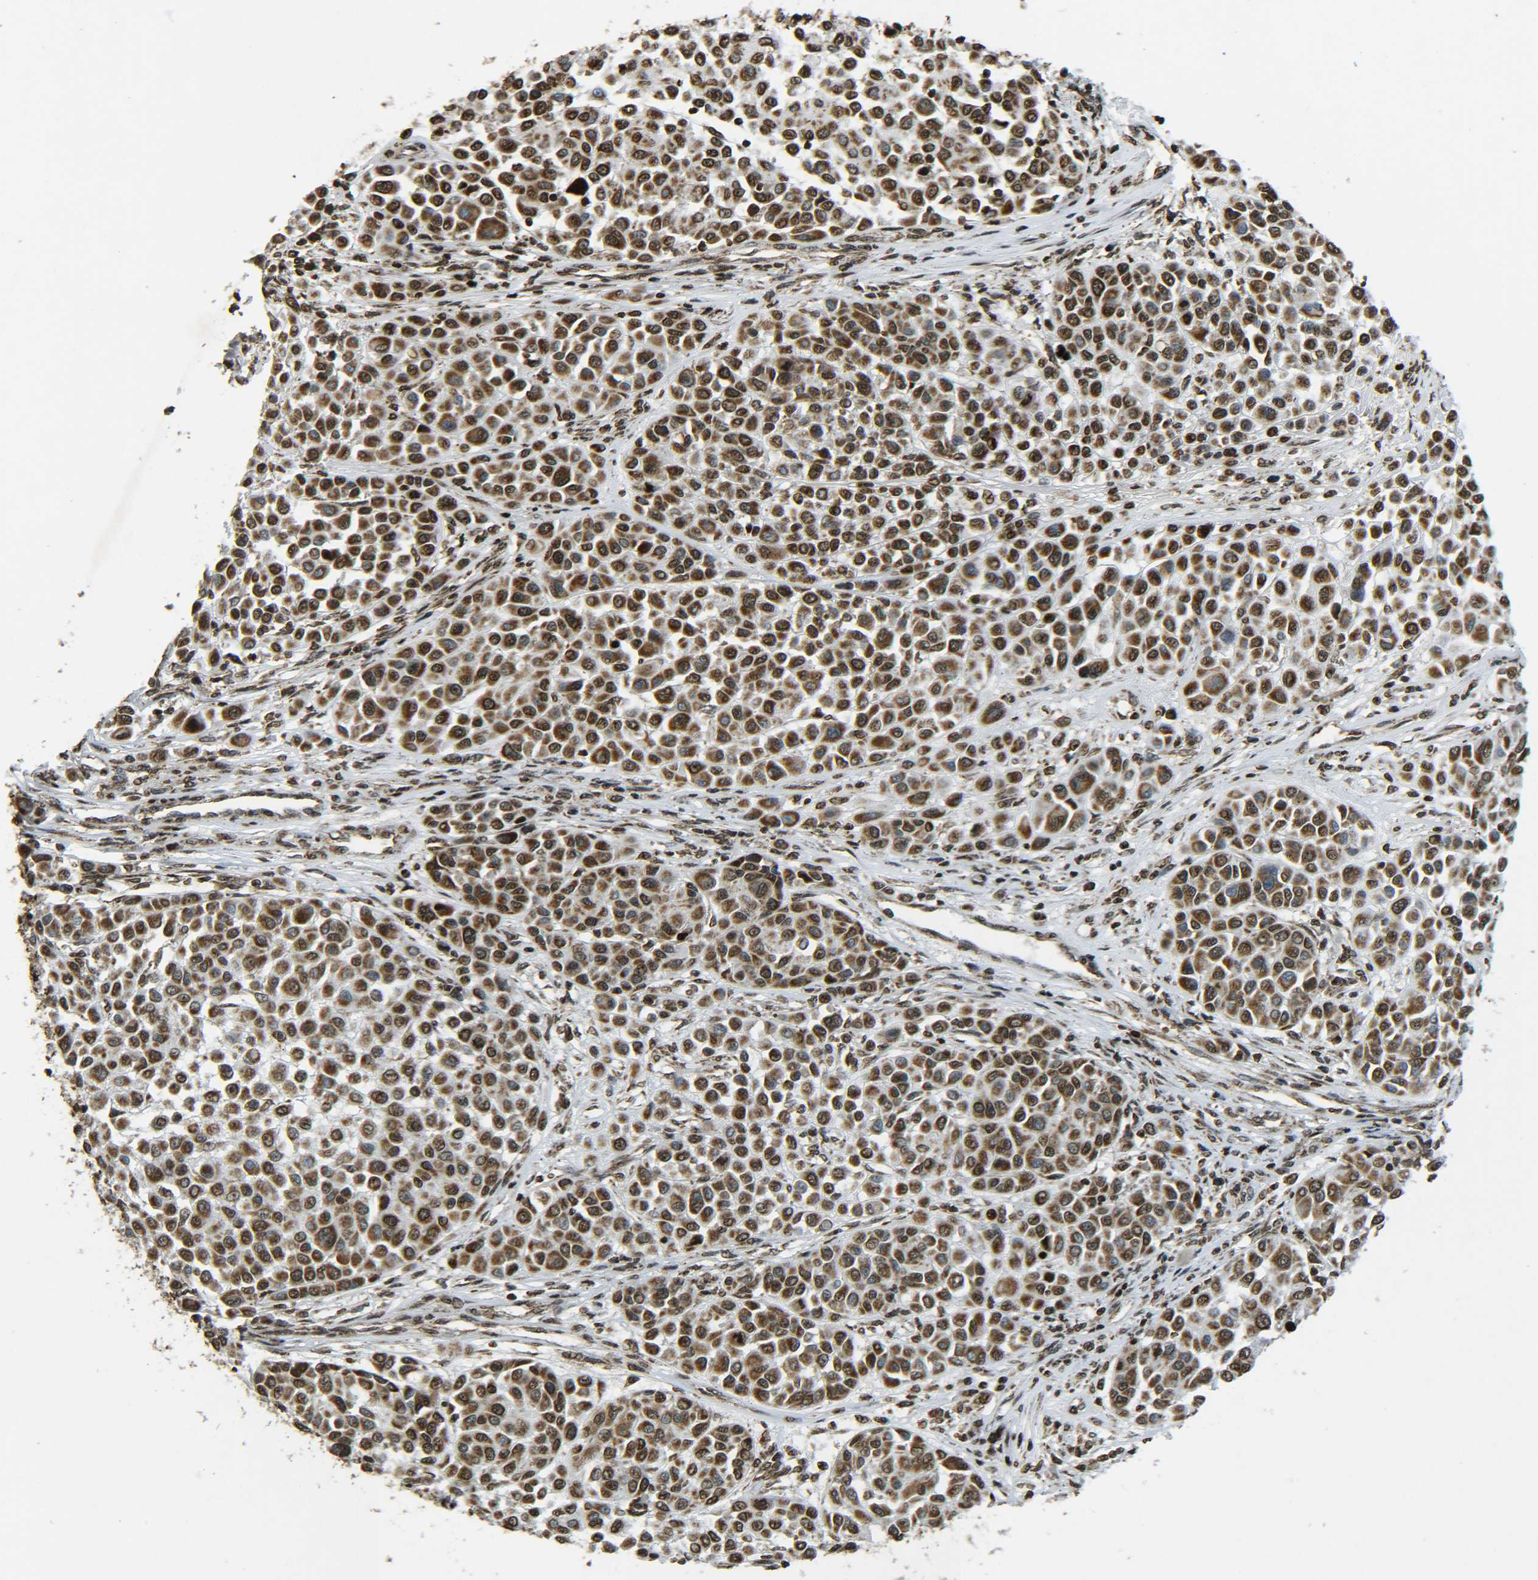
{"staining": {"intensity": "strong", "quantity": ">75%", "location": "cytoplasmic/membranous,nuclear"}, "tissue": "melanoma", "cell_type": "Tumor cells", "image_type": "cancer", "snomed": [{"axis": "morphology", "description": "Malignant melanoma, Metastatic site"}, {"axis": "topography", "description": "Soft tissue"}], "caption": "High-power microscopy captured an immunohistochemistry (IHC) photomicrograph of malignant melanoma (metastatic site), revealing strong cytoplasmic/membranous and nuclear positivity in approximately >75% of tumor cells.", "gene": "NEUROG2", "patient": {"sex": "male", "age": 41}}